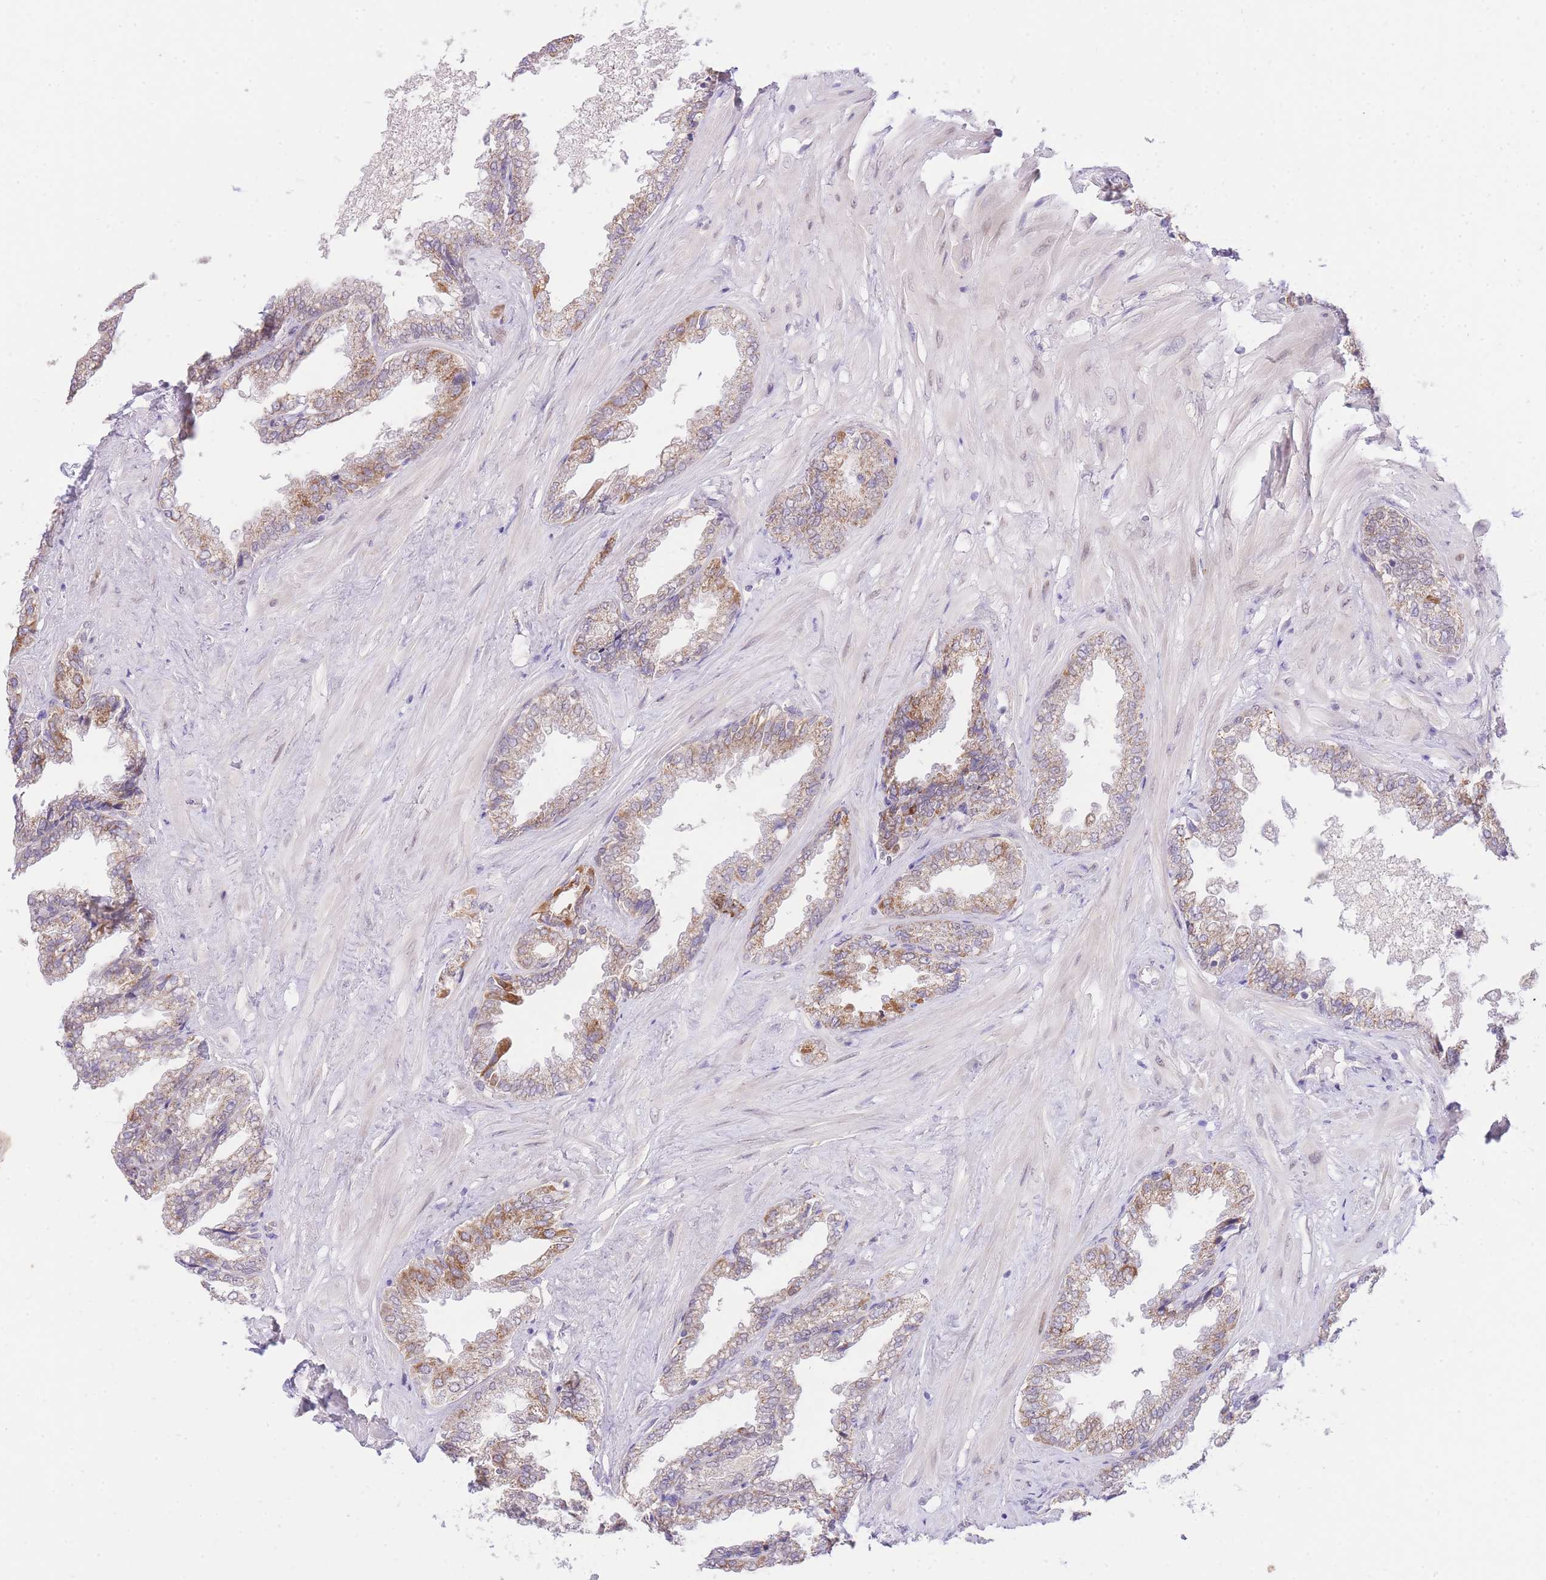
{"staining": {"intensity": "moderate", "quantity": "25%-75%", "location": "cytoplasmic/membranous,nuclear"}, "tissue": "seminal vesicle", "cell_type": "Glandular cells", "image_type": "normal", "snomed": [{"axis": "morphology", "description": "Normal tissue, NOS"}, {"axis": "topography", "description": "Seminal veicle"}], "caption": "Immunohistochemistry (IHC) (DAB (3,3'-diaminobenzidine)) staining of normal seminal vesicle demonstrates moderate cytoplasmic/membranous,nuclear protein positivity in about 25%-75% of glandular cells.", "gene": "UBXN7", "patient": {"sex": "male", "age": 46}}